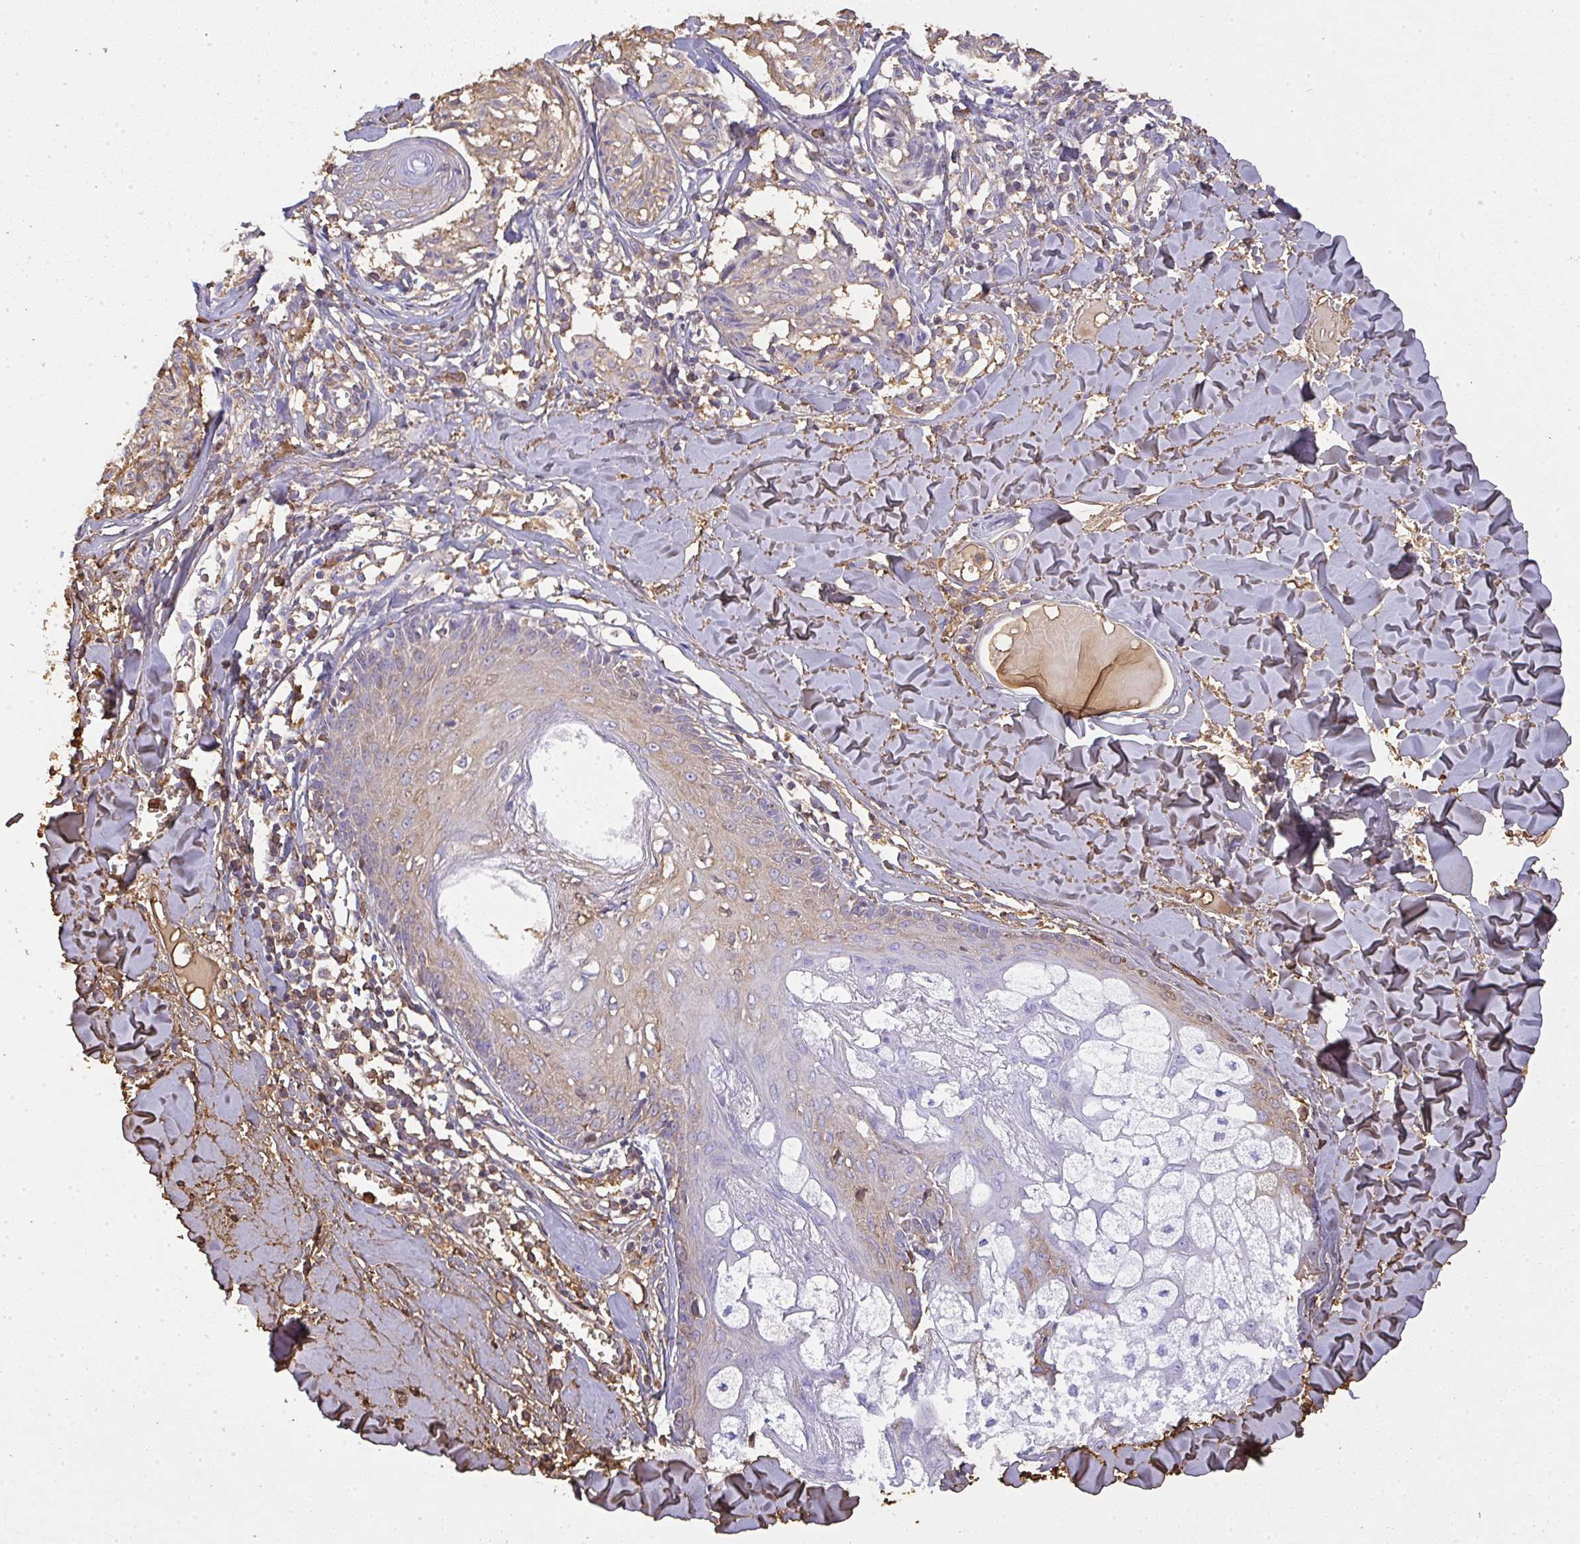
{"staining": {"intensity": "negative", "quantity": "none", "location": "none"}, "tissue": "melanoma", "cell_type": "Tumor cells", "image_type": "cancer", "snomed": [{"axis": "morphology", "description": "Malignant melanoma, NOS"}, {"axis": "topography", "description": "Skin"}], "caption": "Human melanoma stained for a protein using immunohistochemistry reveals no positivity in tumor cells.", "gene": "SMYD5", "patient": {"sex": "female", "age": 43}}